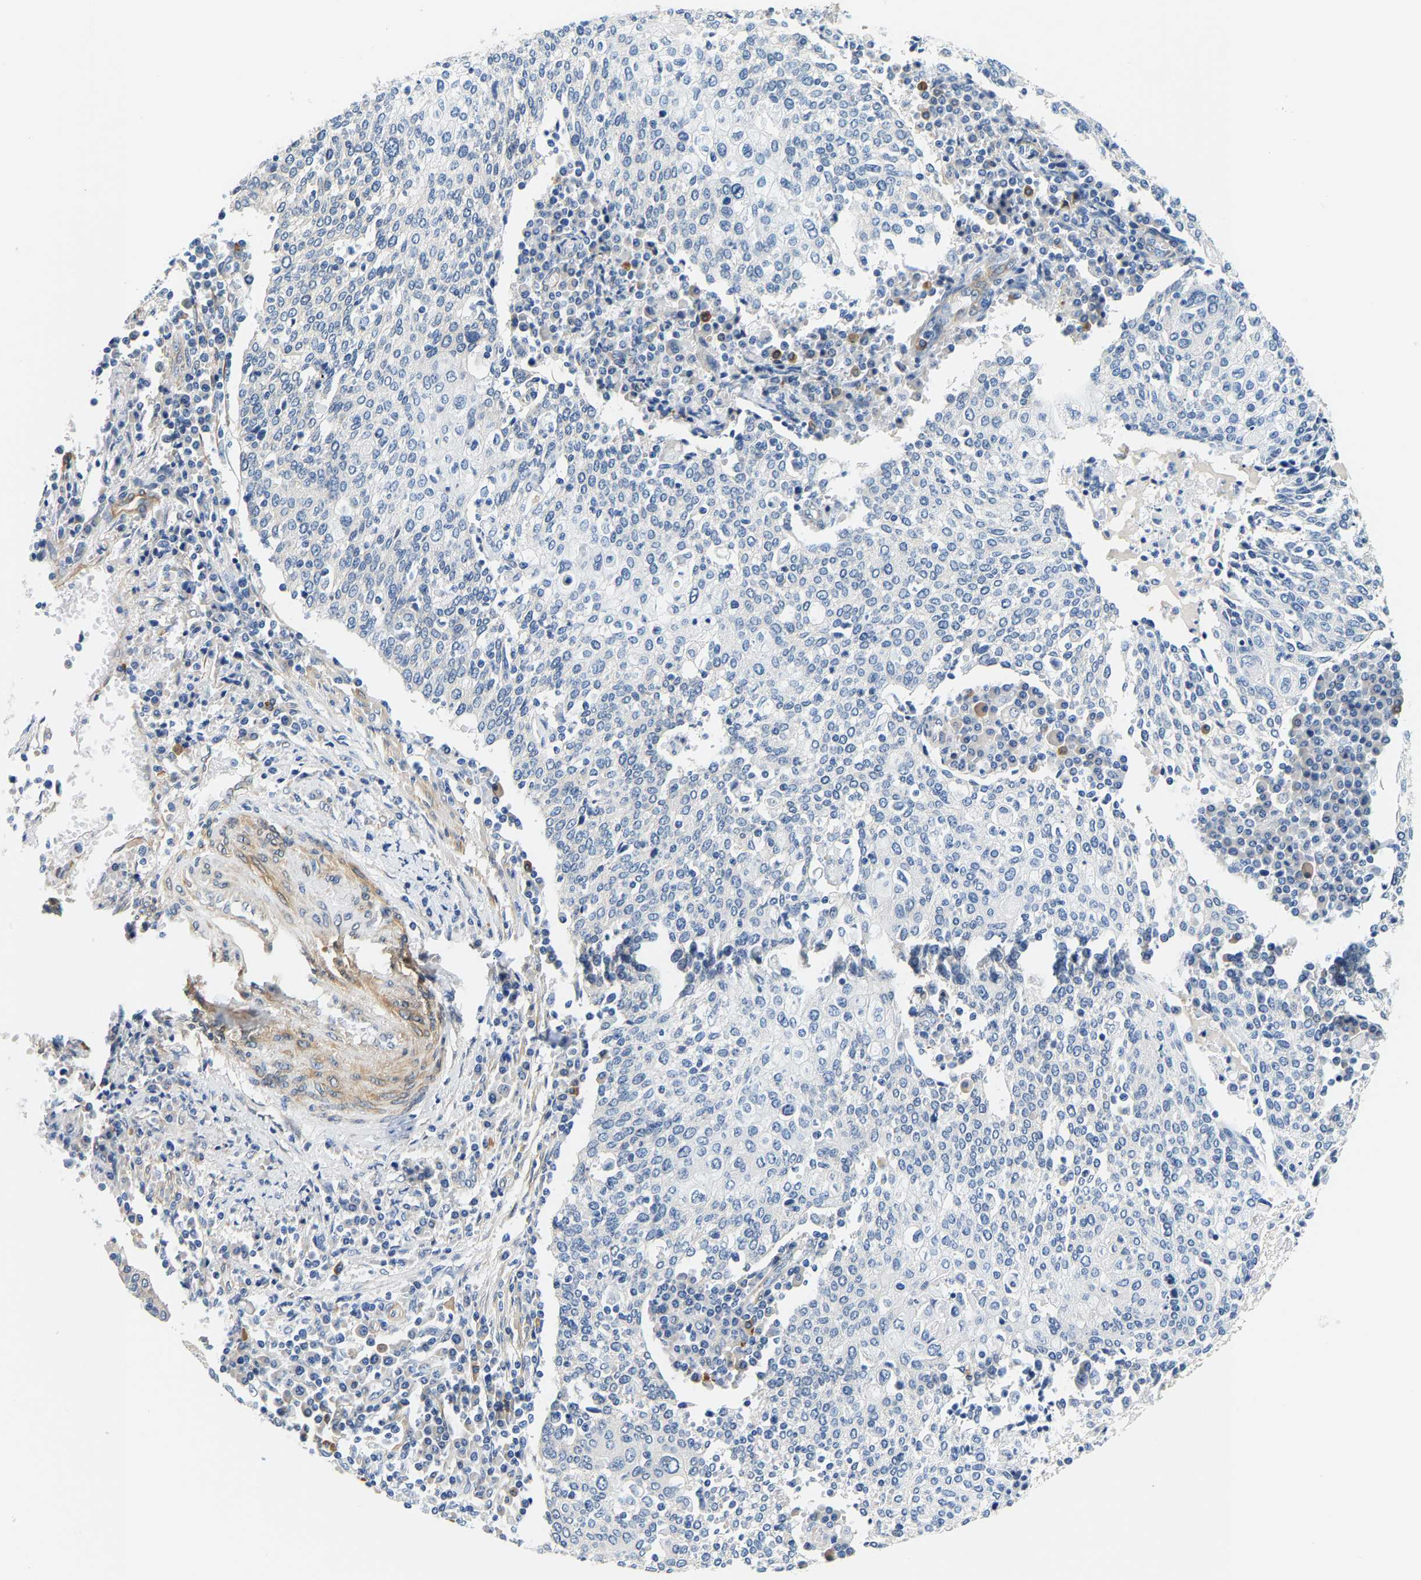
{"staining": {"intensity": "negative", "quantity": "none", "location": "none"}, "tissue": "cervical cancer", "cell_type": "Tumor cells", "image_type": "cancer", "snomed": [{"axis": "morphology", "description": "Squamous cell carcinoma, NOS"}, {"axis": "topography", "description": "Cervix"}], "caption": "Tumor cells are negative for protein expression in human cervical squamous cell carcinoma.", "gene": "PAWR", "patient": {"sex": "female", "age": 40}}